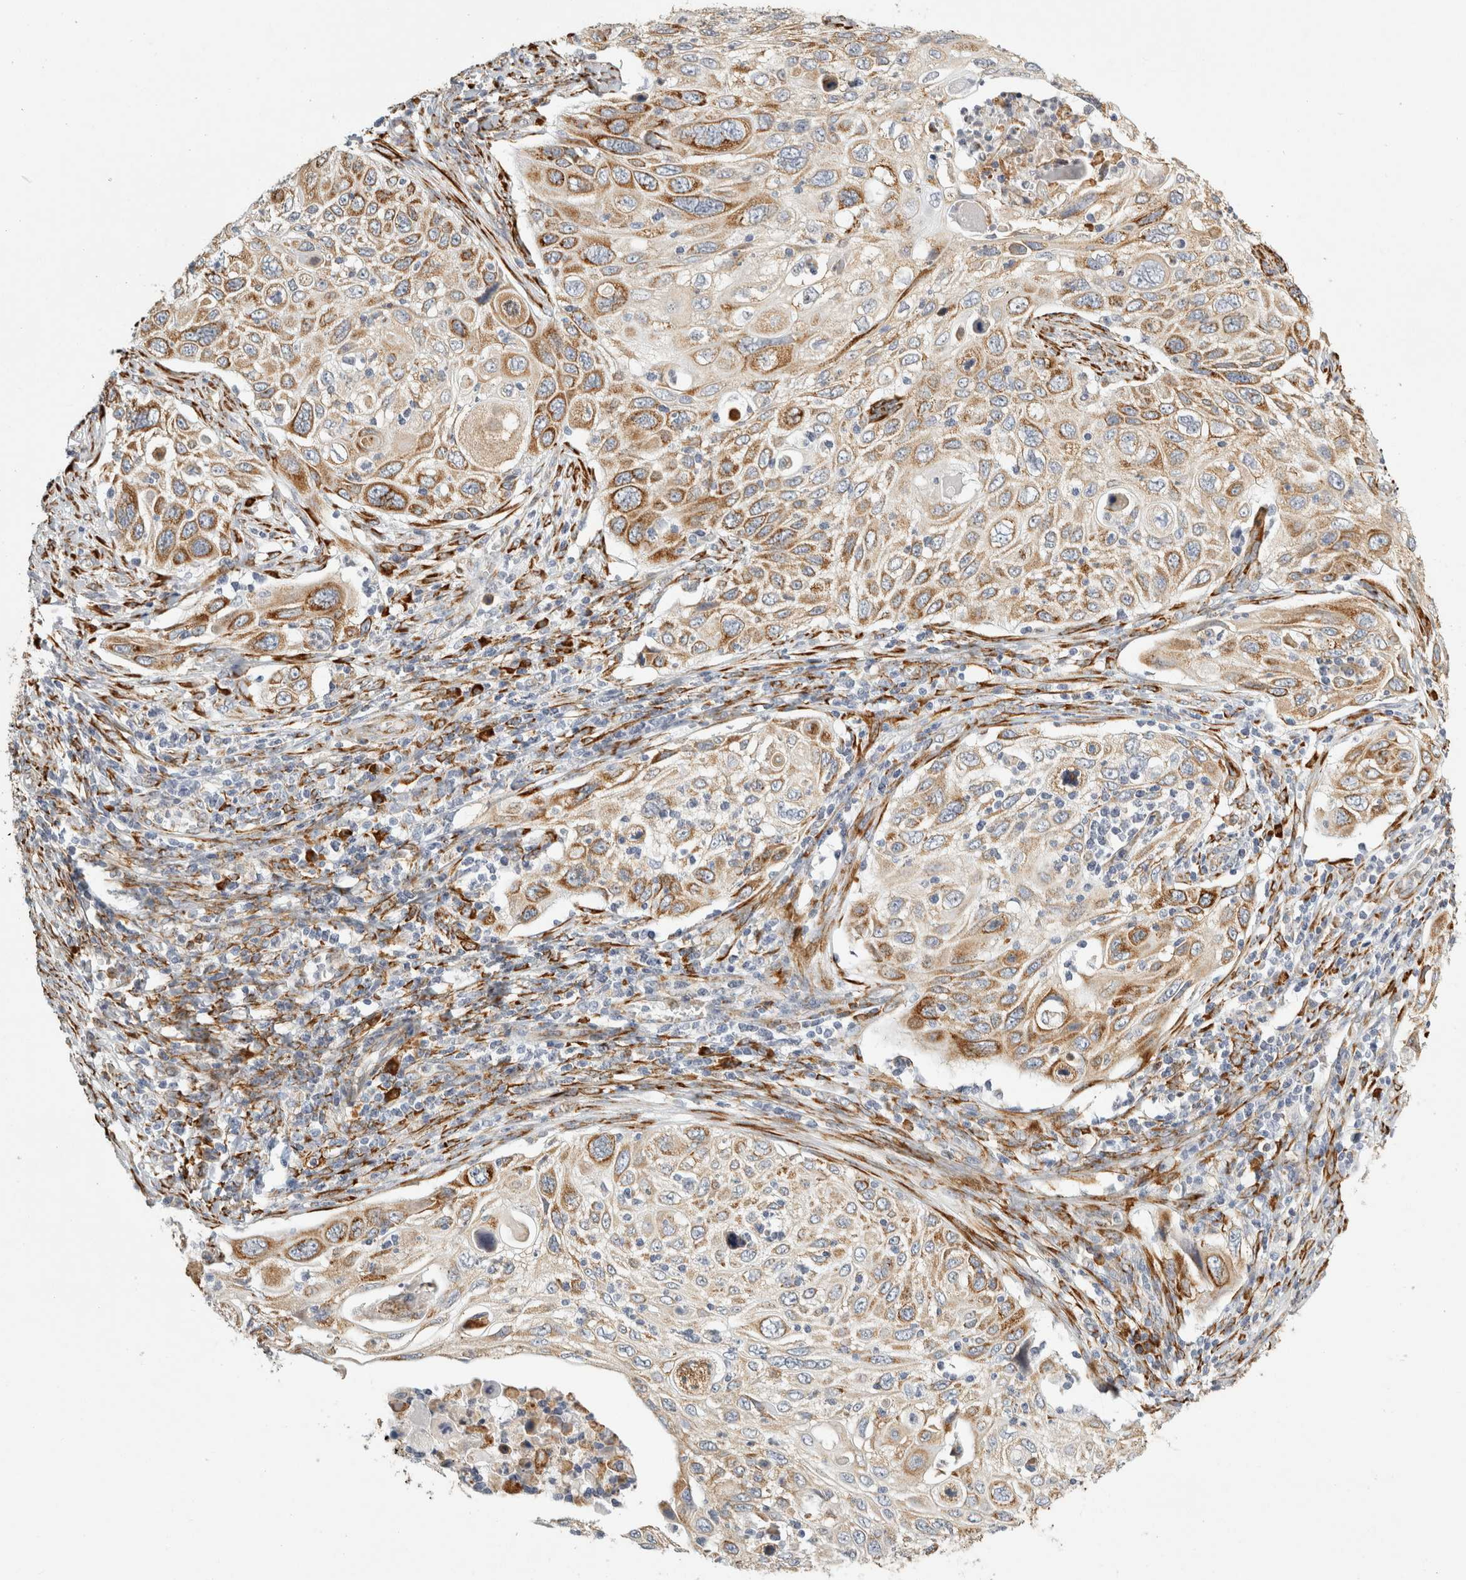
{"staining": {"intensity": "moderate", "quantity": ">75%", "location": "cytoplasmic/membranous"}, "tissue": "cervical cancer", "cell_type": "Tumor cells", "image_type": "cancer", "snomed": [{"axis": "morphology", "description": "Squamous cell carcinoma, NOS"}, {"axis": "topography", "description": "Cervix"}], "caption": "Squamous cell carcinoma (cervical) stained for a protein (brown) reveals moderate cytoplasmic/membranous positive staining in about >75% of tumor cells.", "gene": "OSTN", "patient": {"sex": "female", "age": 70}}